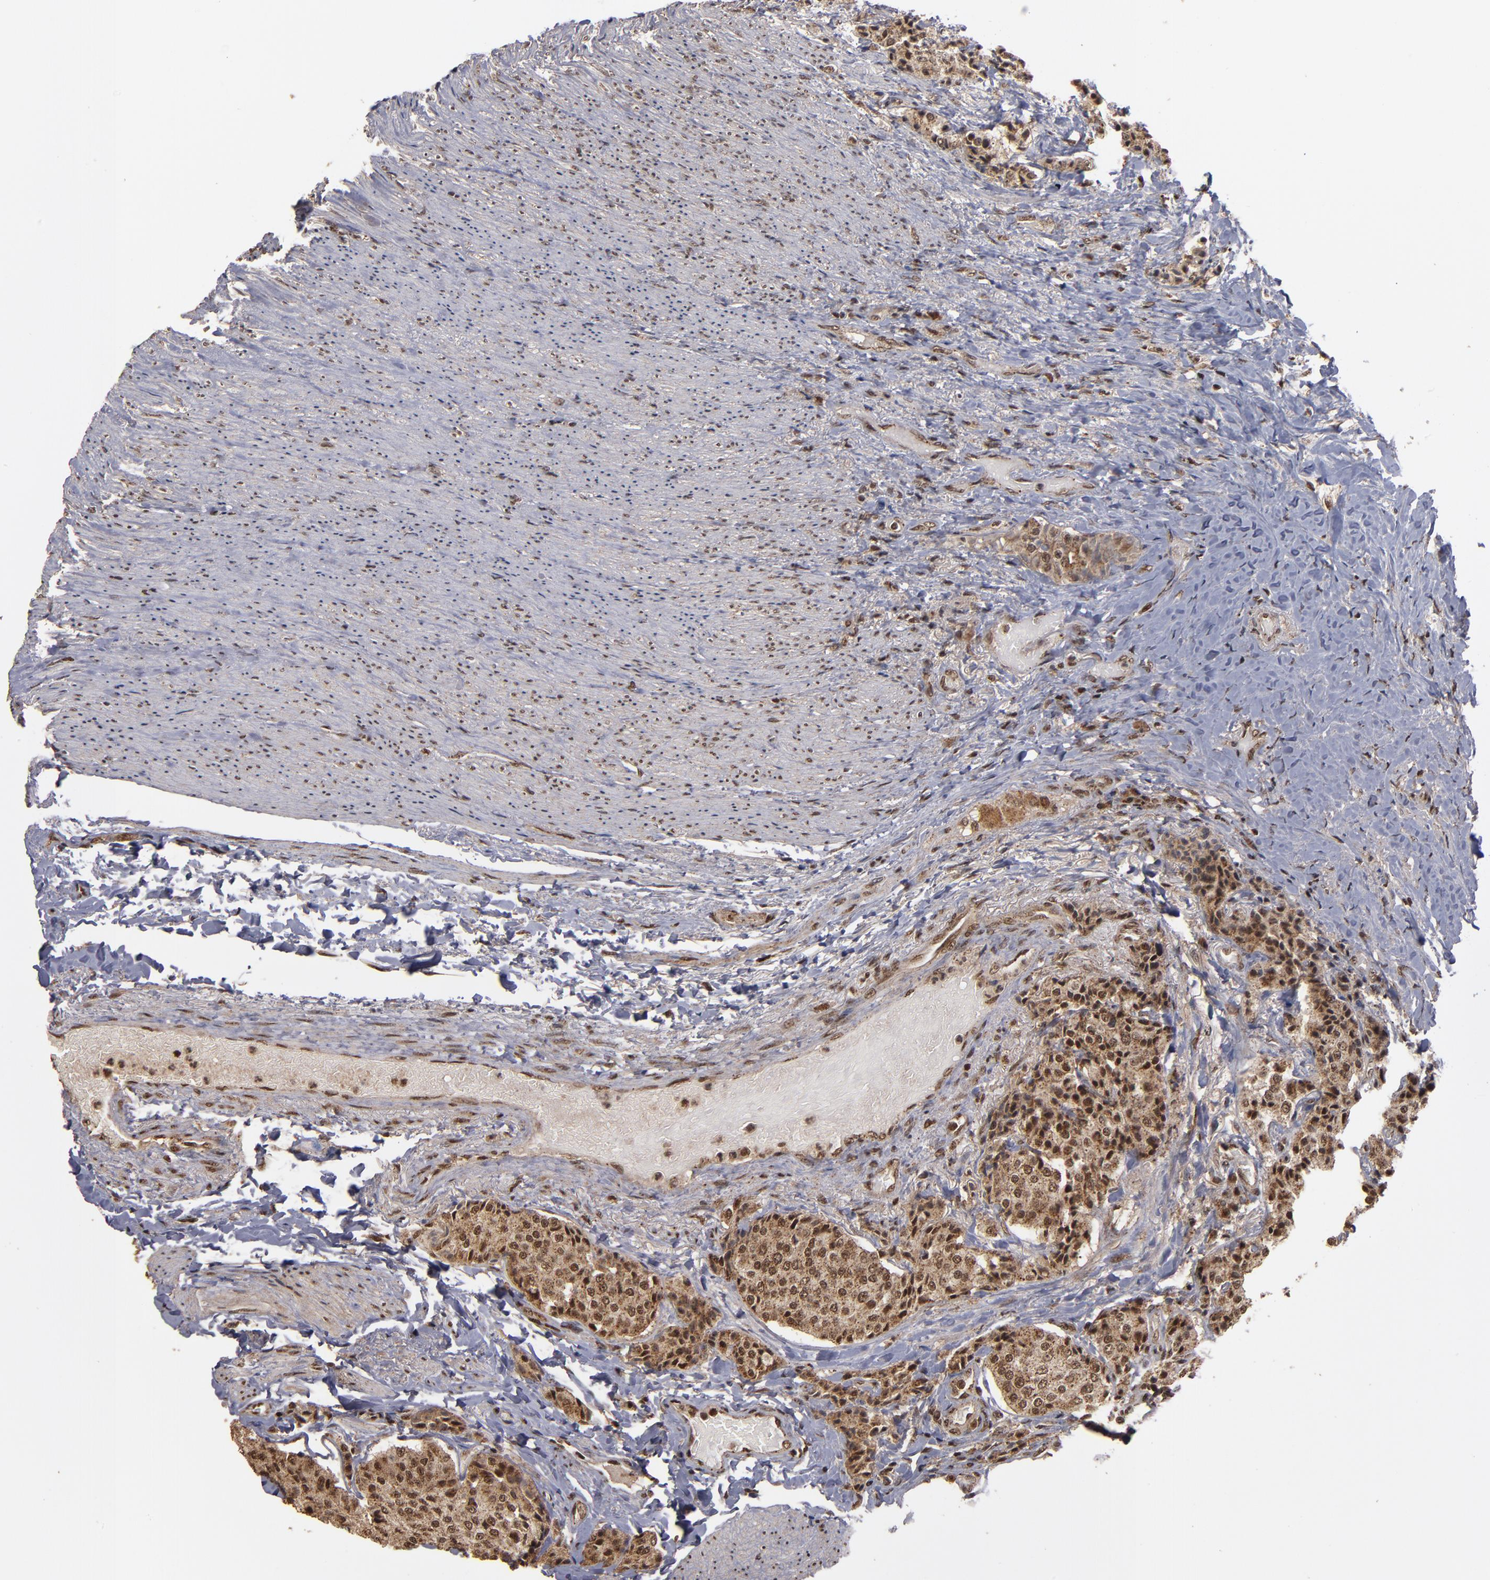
{"staining": {"intensity": "moderate", "quantity": ">75%", "location": "cytoplasmic/membranous,nuclear"}, "tissue": "carcinoid", "cell_type": "Tumor cells", "image_type": "cancer", "snomed": [{"axis": "morphology", "description": "Carcinoid, malignant, NOS"}, {"axis": "topography", "description": "Colon"}], "caption": "The micrograph demonstrates a brown stain indicating the presence of a protein in the cytoplasmic/membranous and nuclear of tumor cells in malignant carcinoid.", "gene": "SNW1", "patient": {"sex": "female", "age": 61}}